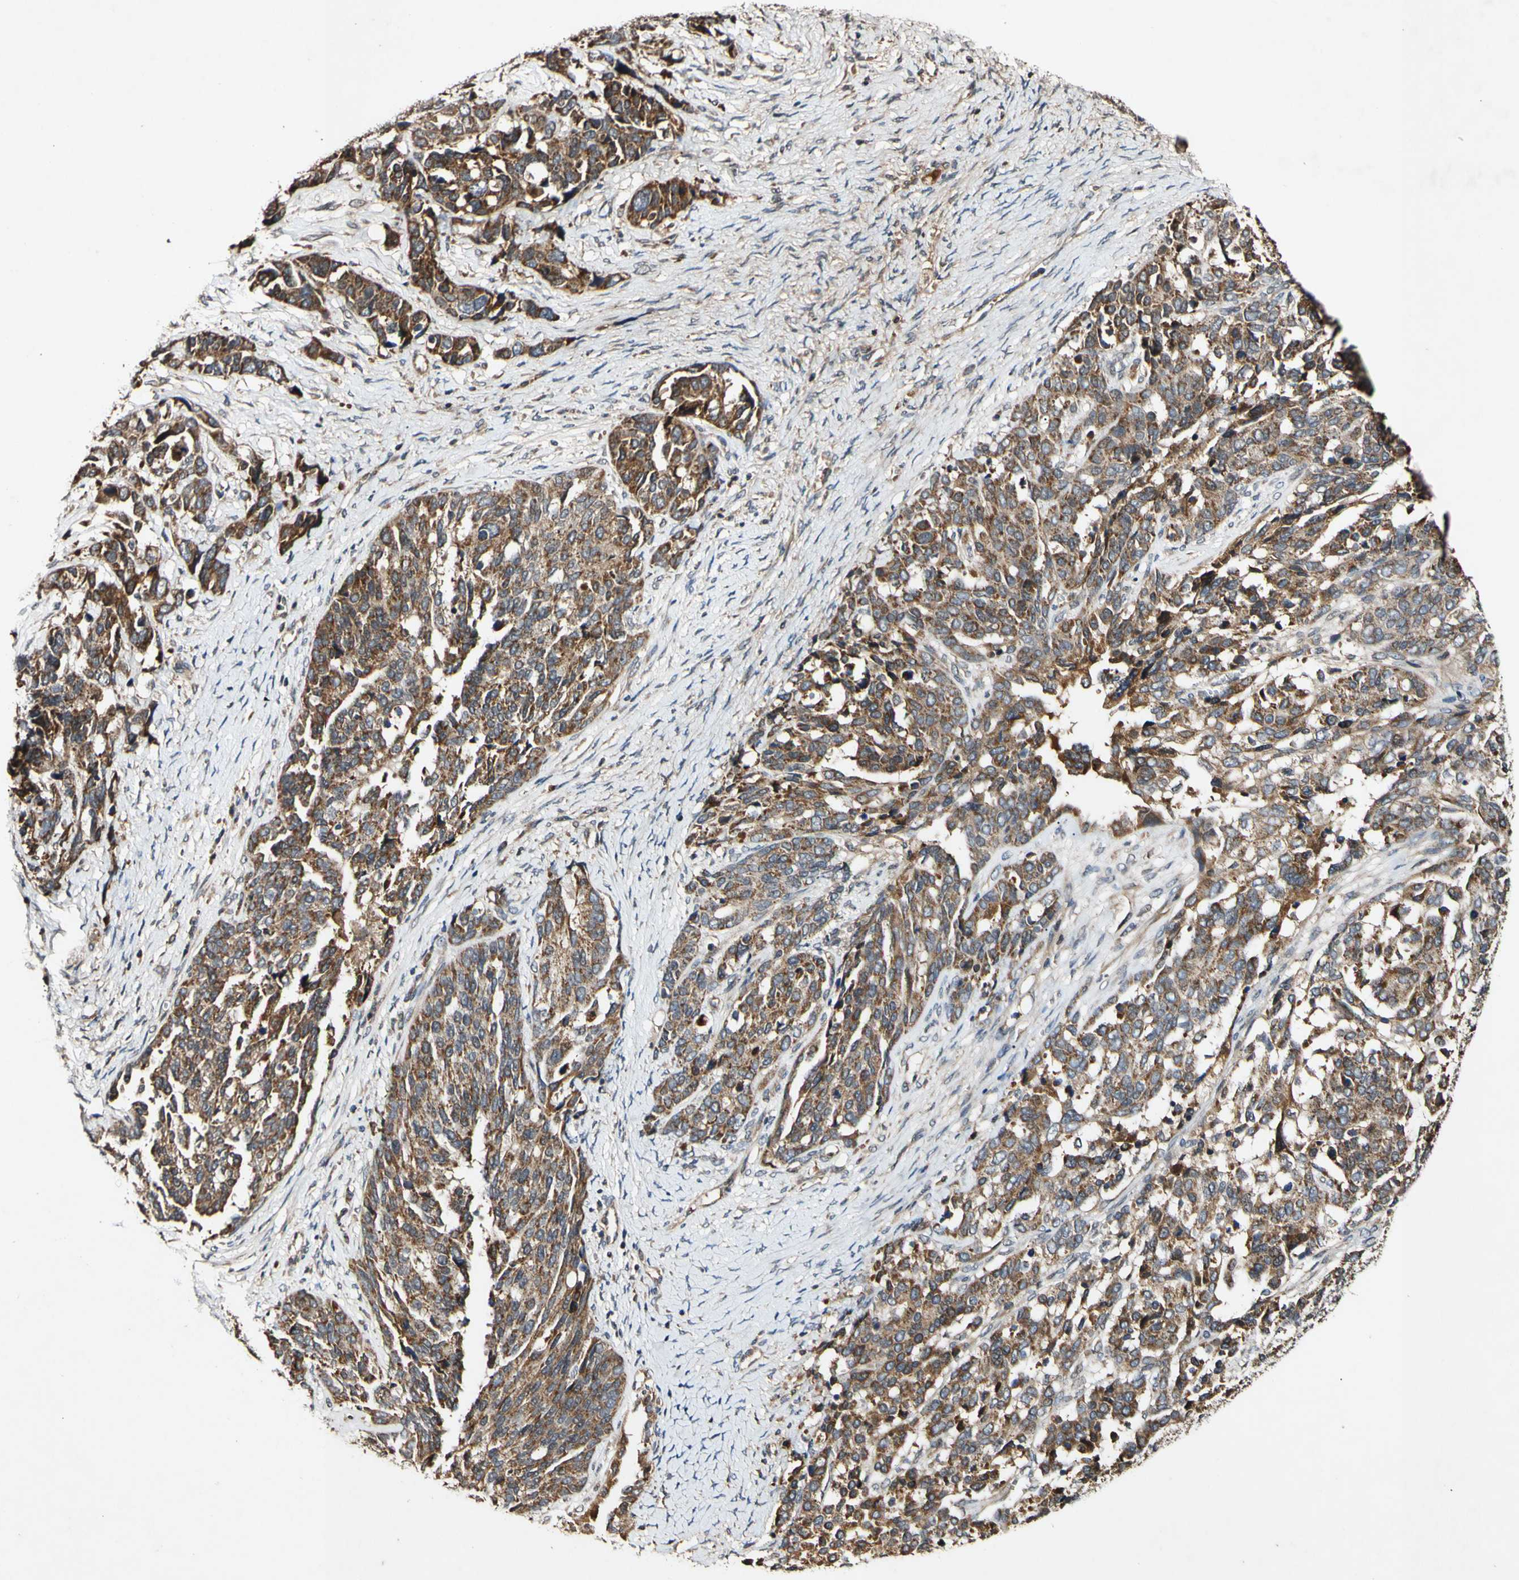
{"staining": {"intensity": "strong", "quantity": ">75%", "location": "cytoplasmic/membranous"}, "tissue": "ovarian cancer", "cell_type": "Tumor cells", "image_type": "cancer", "snomed": [{"axis": "morphology", "description": "Cystadenocarcinoma, serous, NOS"}, {"axis": "topography", "description": "Ovary"}], "caption": "Ovarian serous cystadenocarcinoma stained with a protein marker displays strong staining in tumor cells.", "gene": "PLAT", "patient": {"sex": "female", "age": 44}}